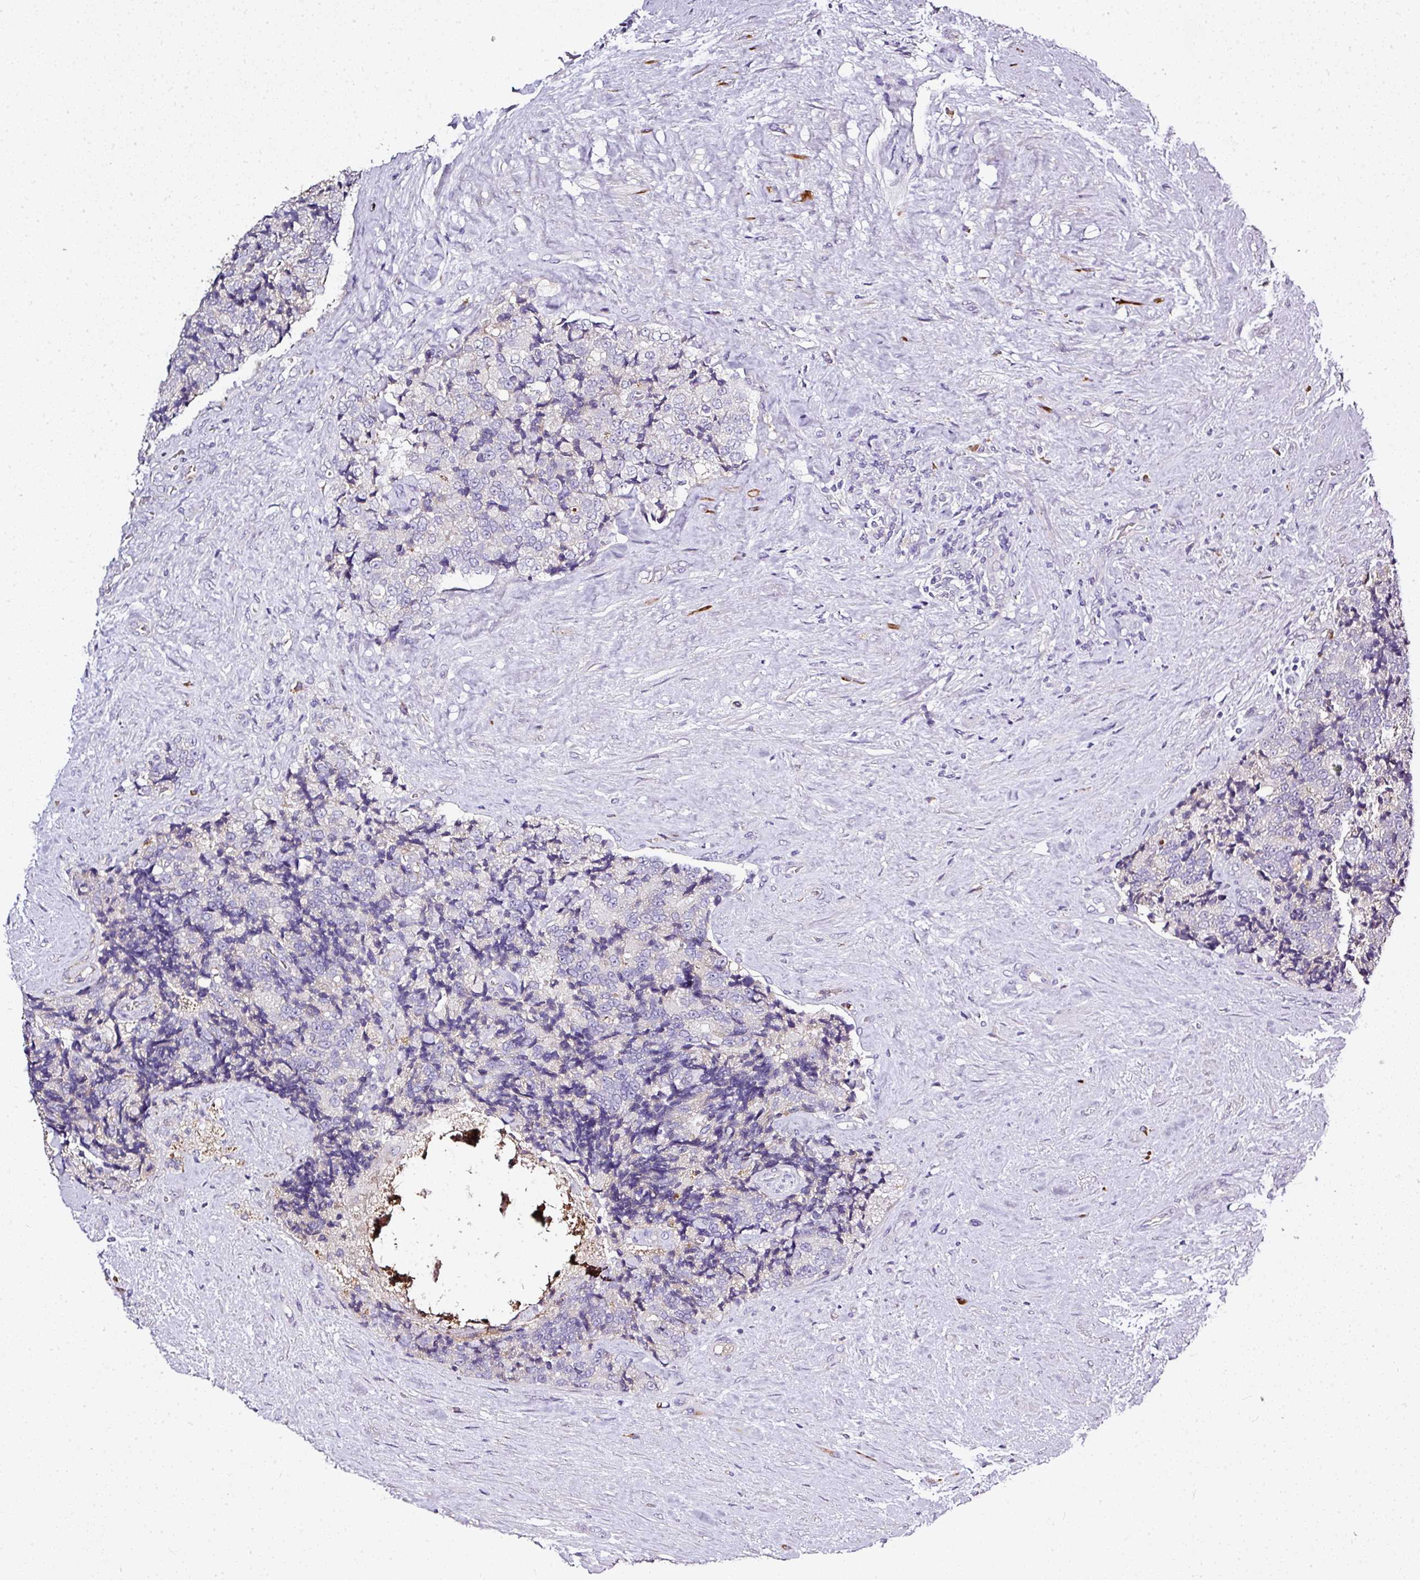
{"staining": {"intensity": "negative", "quantity": "none", "location": "none"}, "tissue": "prostate cancer", "cell_type": "Tumor cells", "image_type": "cancer", "snomed": [{"axis": "morphology", "description": "Adenocarcinoma, High grade"}, {"axis": "topography", "description": "Prostate"}], "caption": "Tumor cells are negative for brown protein staining in adenocarcinoma (high-grade) (prostate).", "gene": "CAB39L", "patient": {"sex": "male", "age": 70}}